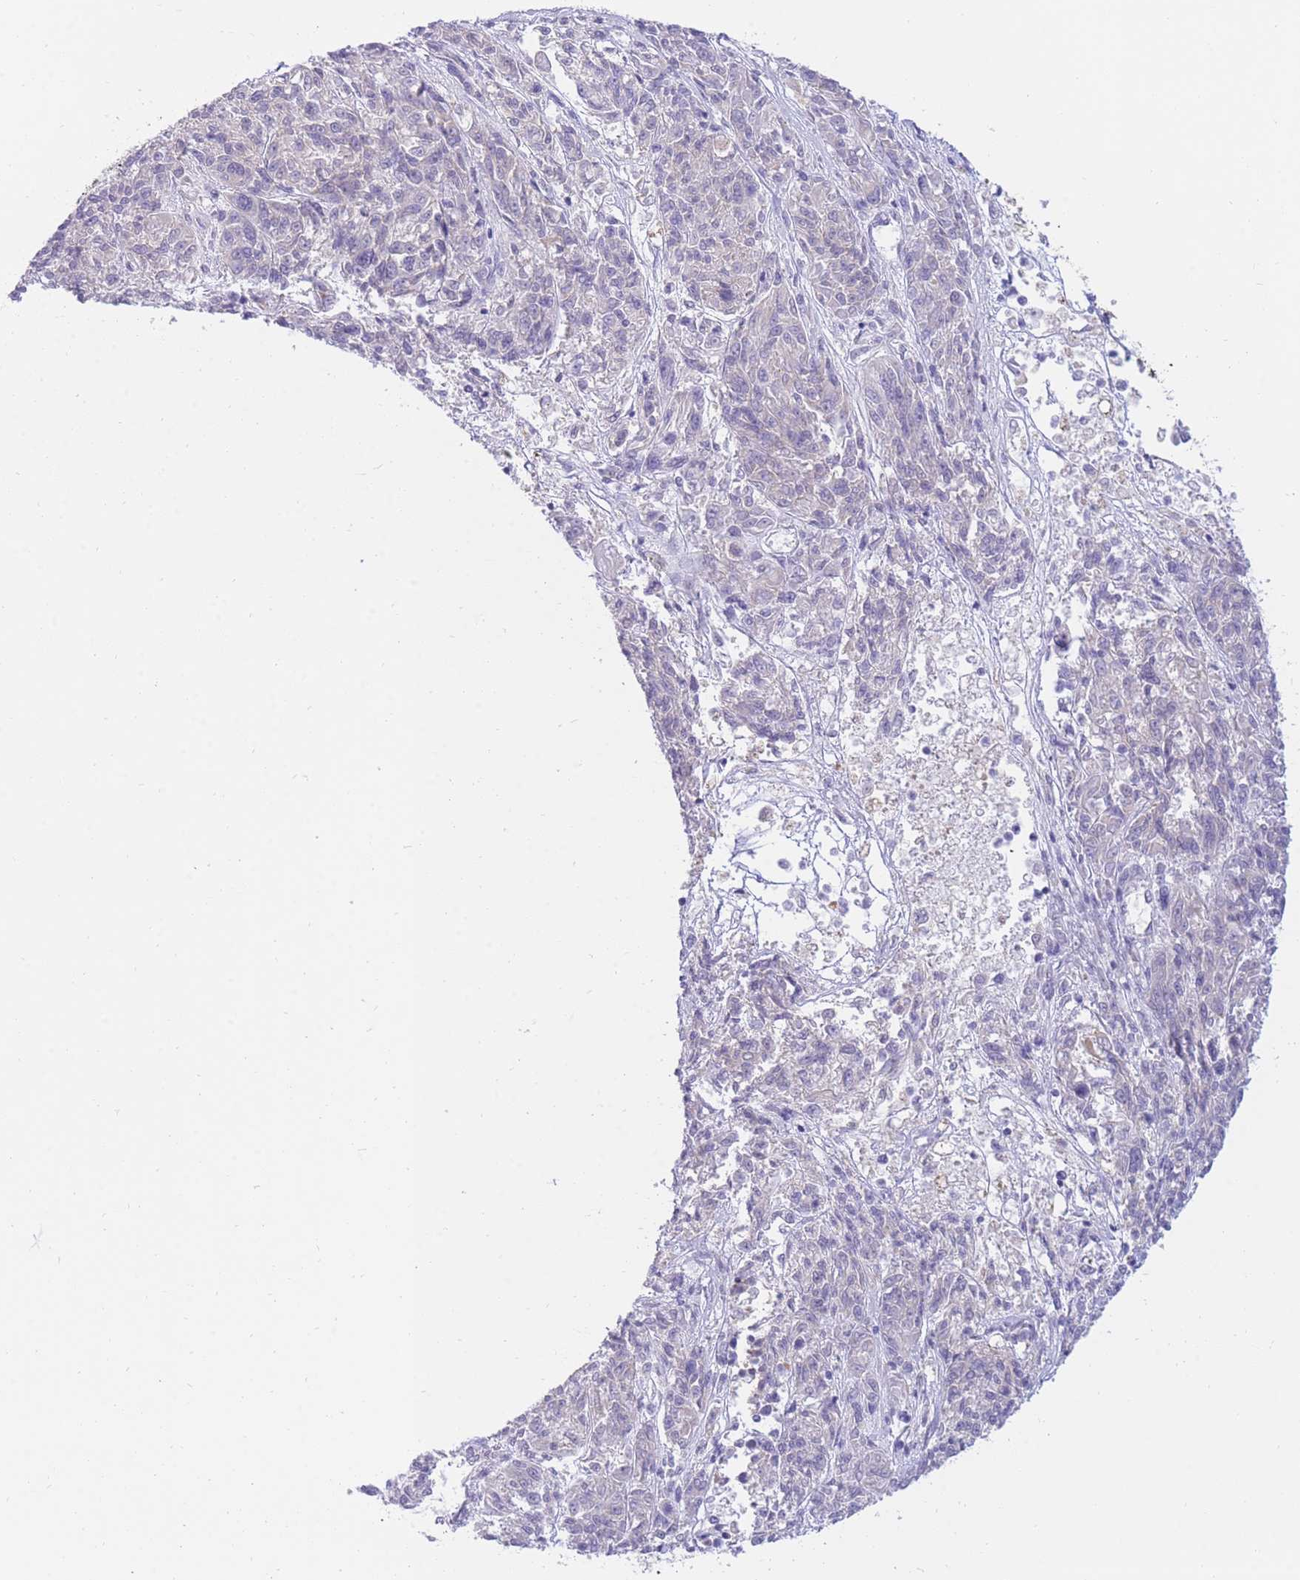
{"staining": {"intensity": "negative", "quantity": "none", "location": "none"}, "tissue": "melanoma", "cell_type": "Tumor cells", "image_type": "cancer", "snomed": [{"axis": "morphology", "description": "Malignant melanoma, NOS"}, {"axis": "topography", "description": "Skin"}], "caption": "The immunohistochemistry photomicrograph has no significant positivity in tumor cells of malignant melanoma tissue.", "gene": "SSUH2", "patient": {"sex": "male", "age": 53}}